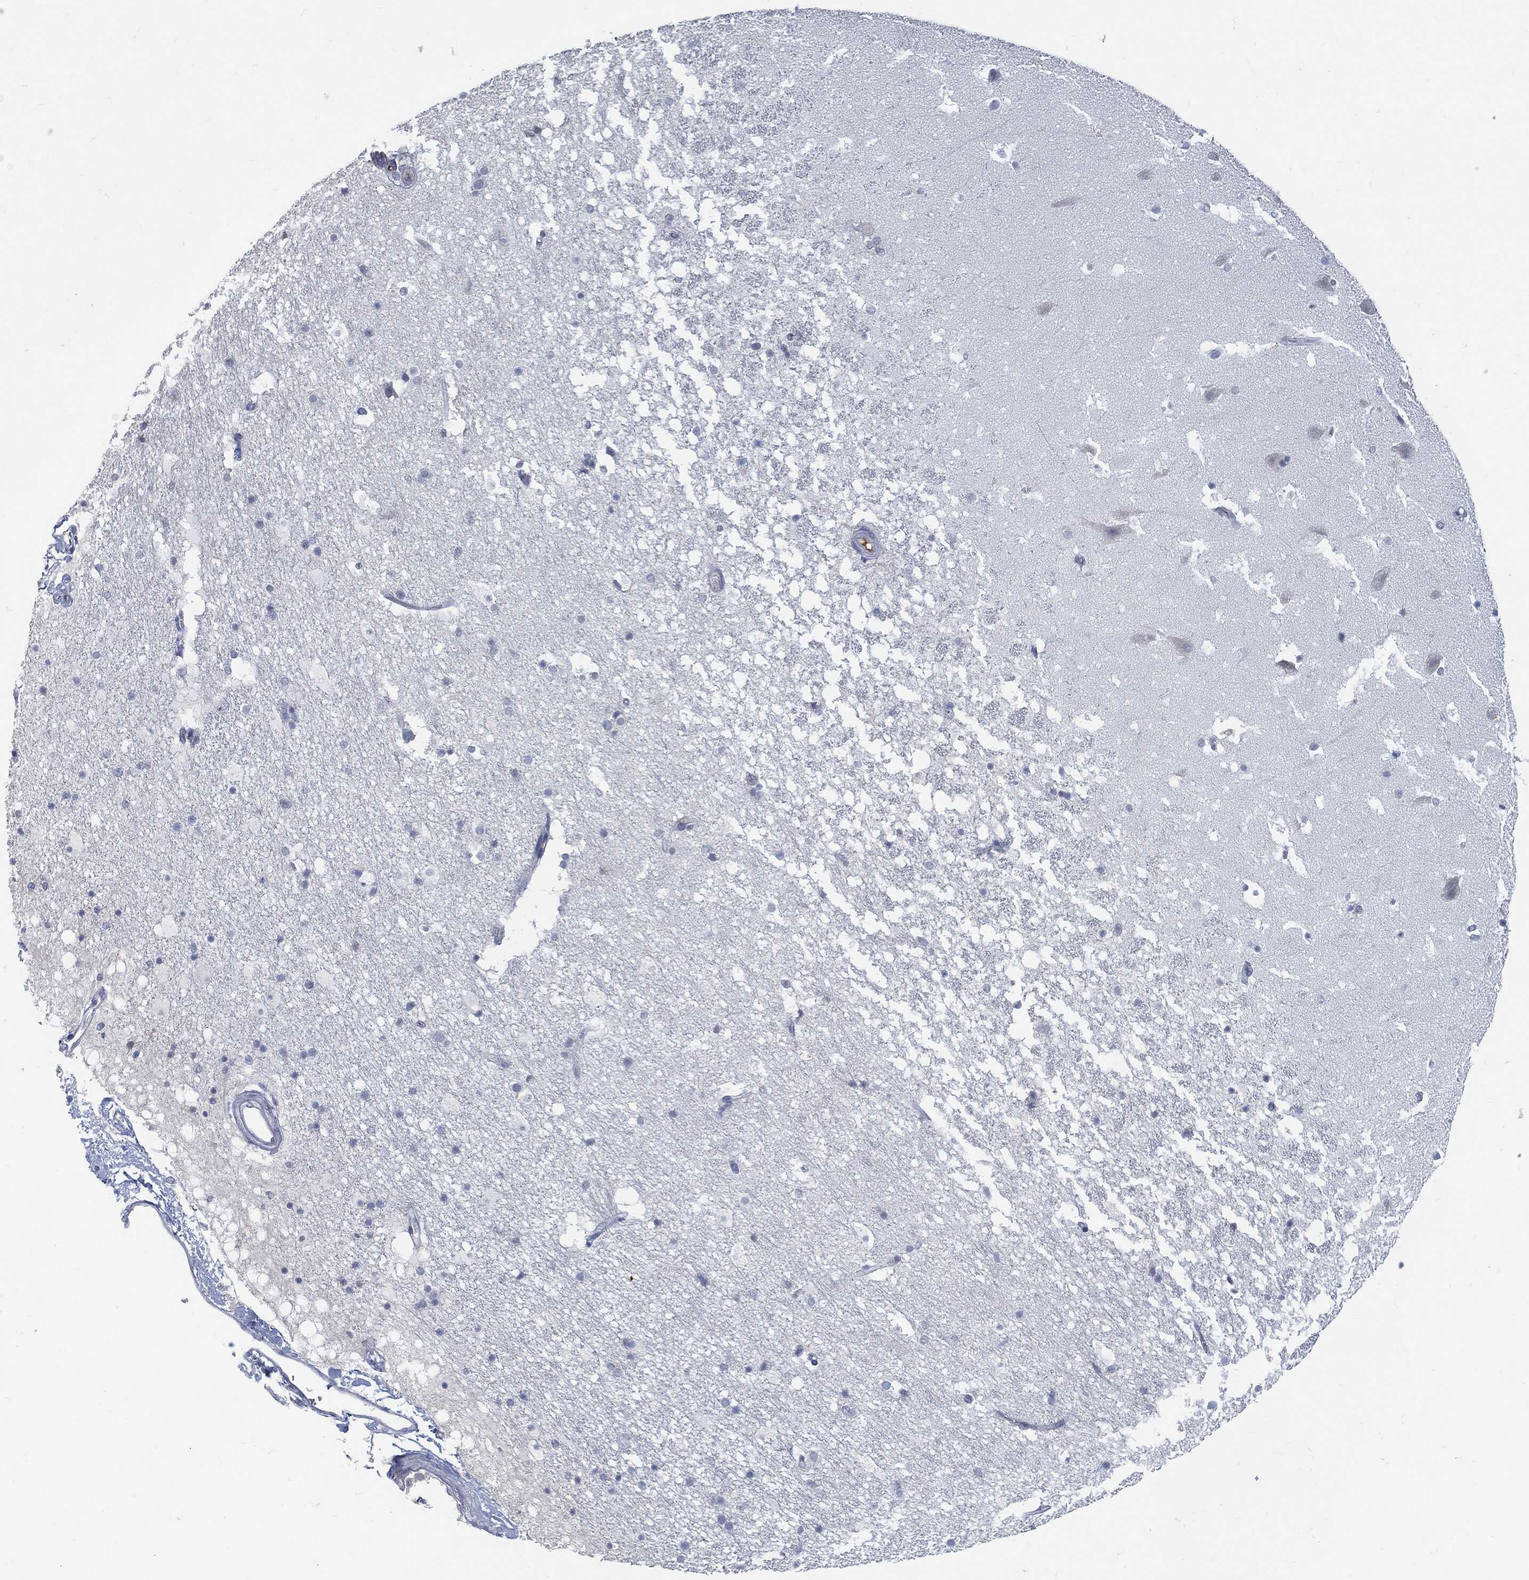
{"staining": {"intensity": "negative", "quantity": "none", "location": "none"}, "tissue": "hippocampus", "cell_type": "Glial cells", "image_type": "normal", "snomed": [{"axis": "morphology", "description": "Normal tissue, NOS"}, {"axis": "topography", "description": "Hippocampus"}], "caption": "This is a photomicrograph of immunohistochemistry staining of benign hippocampus, which shows no expression in glial cells. Brightfield microscopy of immunohistochemistry (IHC) stained with DAB (brown) and hematoxylin (blue), captured at high magnification.", "gene": "MST1", "patient": {"sex": "male", "age": 51}}